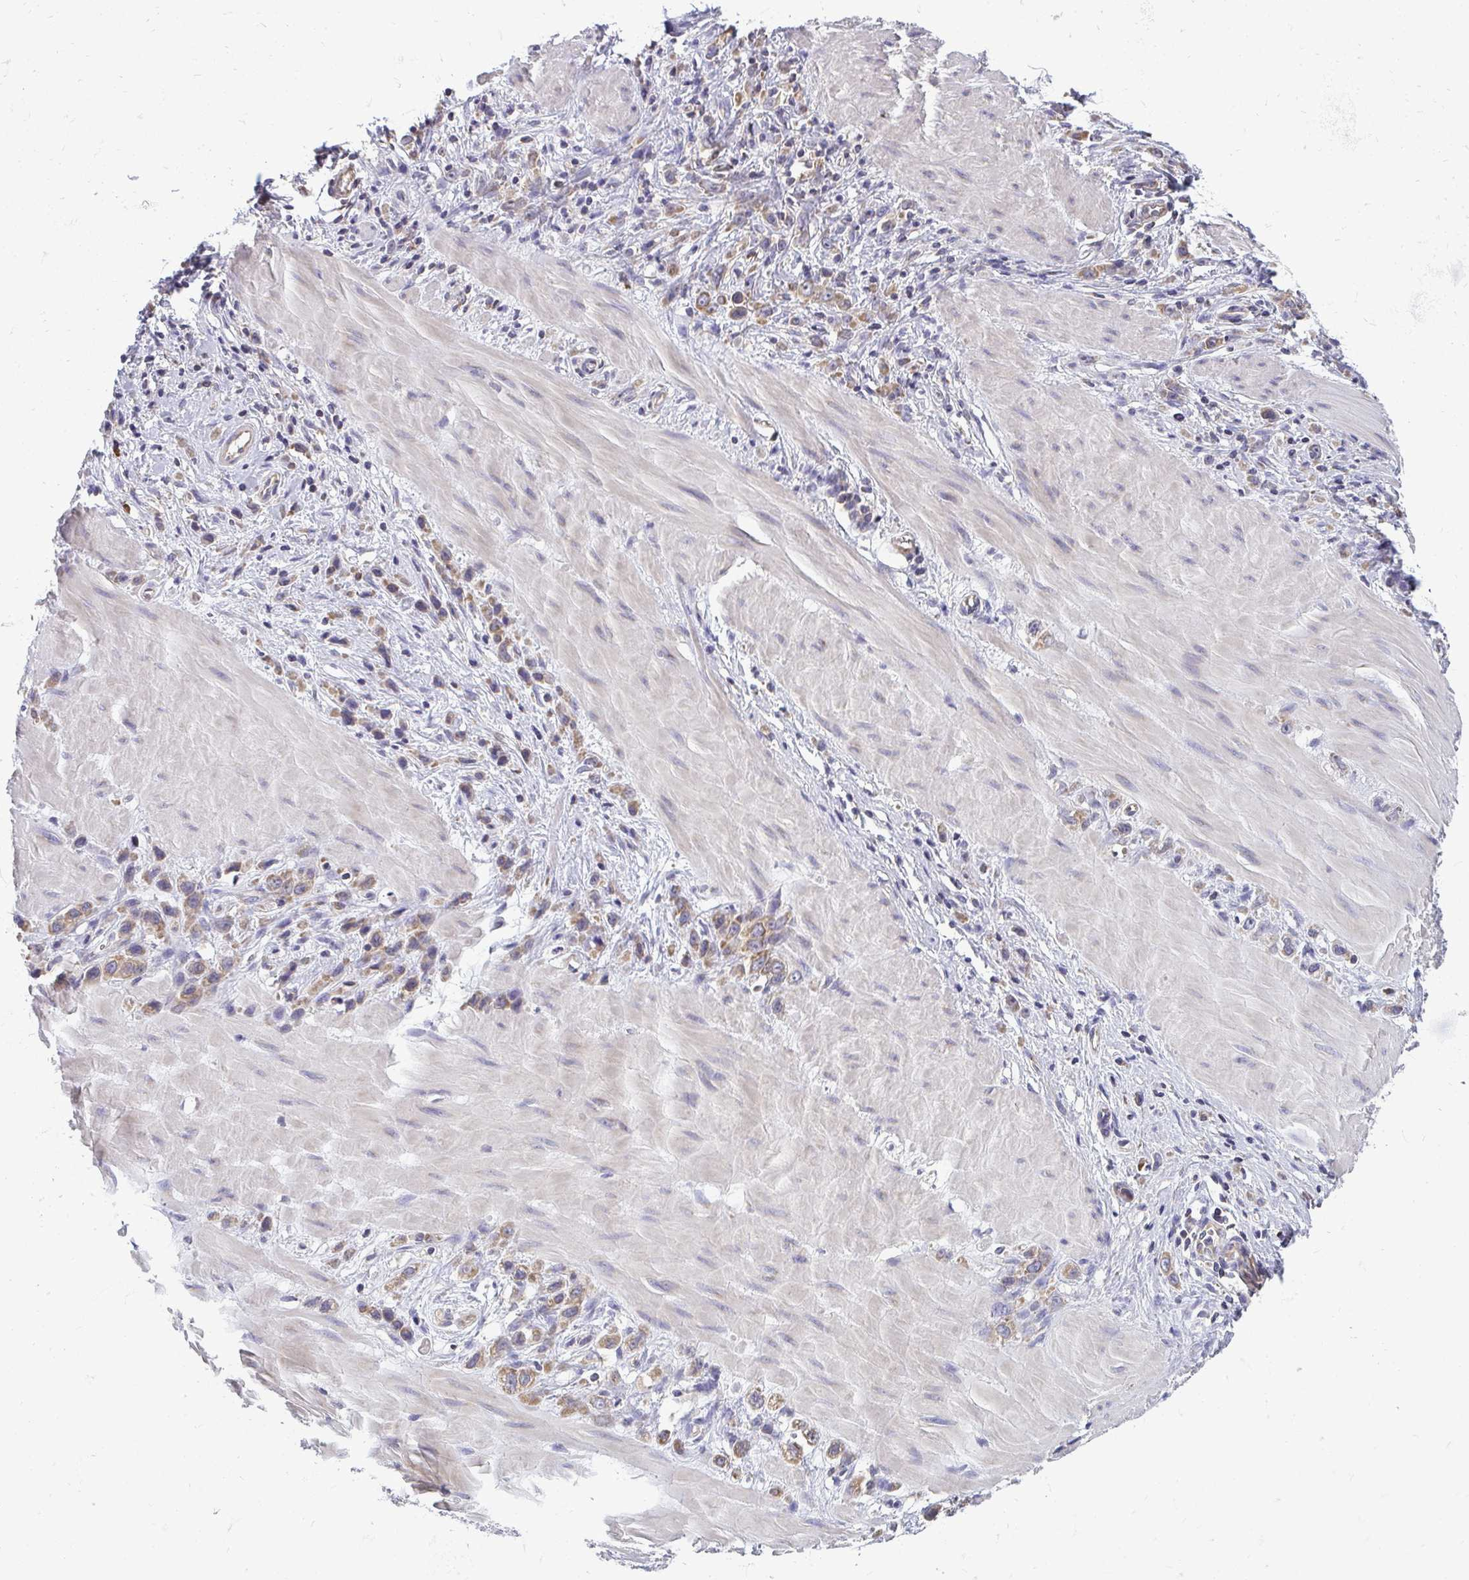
{"staining": {"intensity": "moderate", "quantity": ">75%", "location": "cytoplasmic/membranous"}, "tissue": "stomach cancer", "cell_type": "Tumor cells", "image_type": "cancer", "snomed": [{"axis": "morphology", "description": "Adenocarcinoma, NOS"}, {"axis": "topography", "description": "Stomach"}], "caption": "A brown stain labels moderate cytoplasmic/membranous positivity of a protein in stomach cancer tumor cells.", "gene": "RPLP2", "patient": {"sex": "male", "age": 47}}